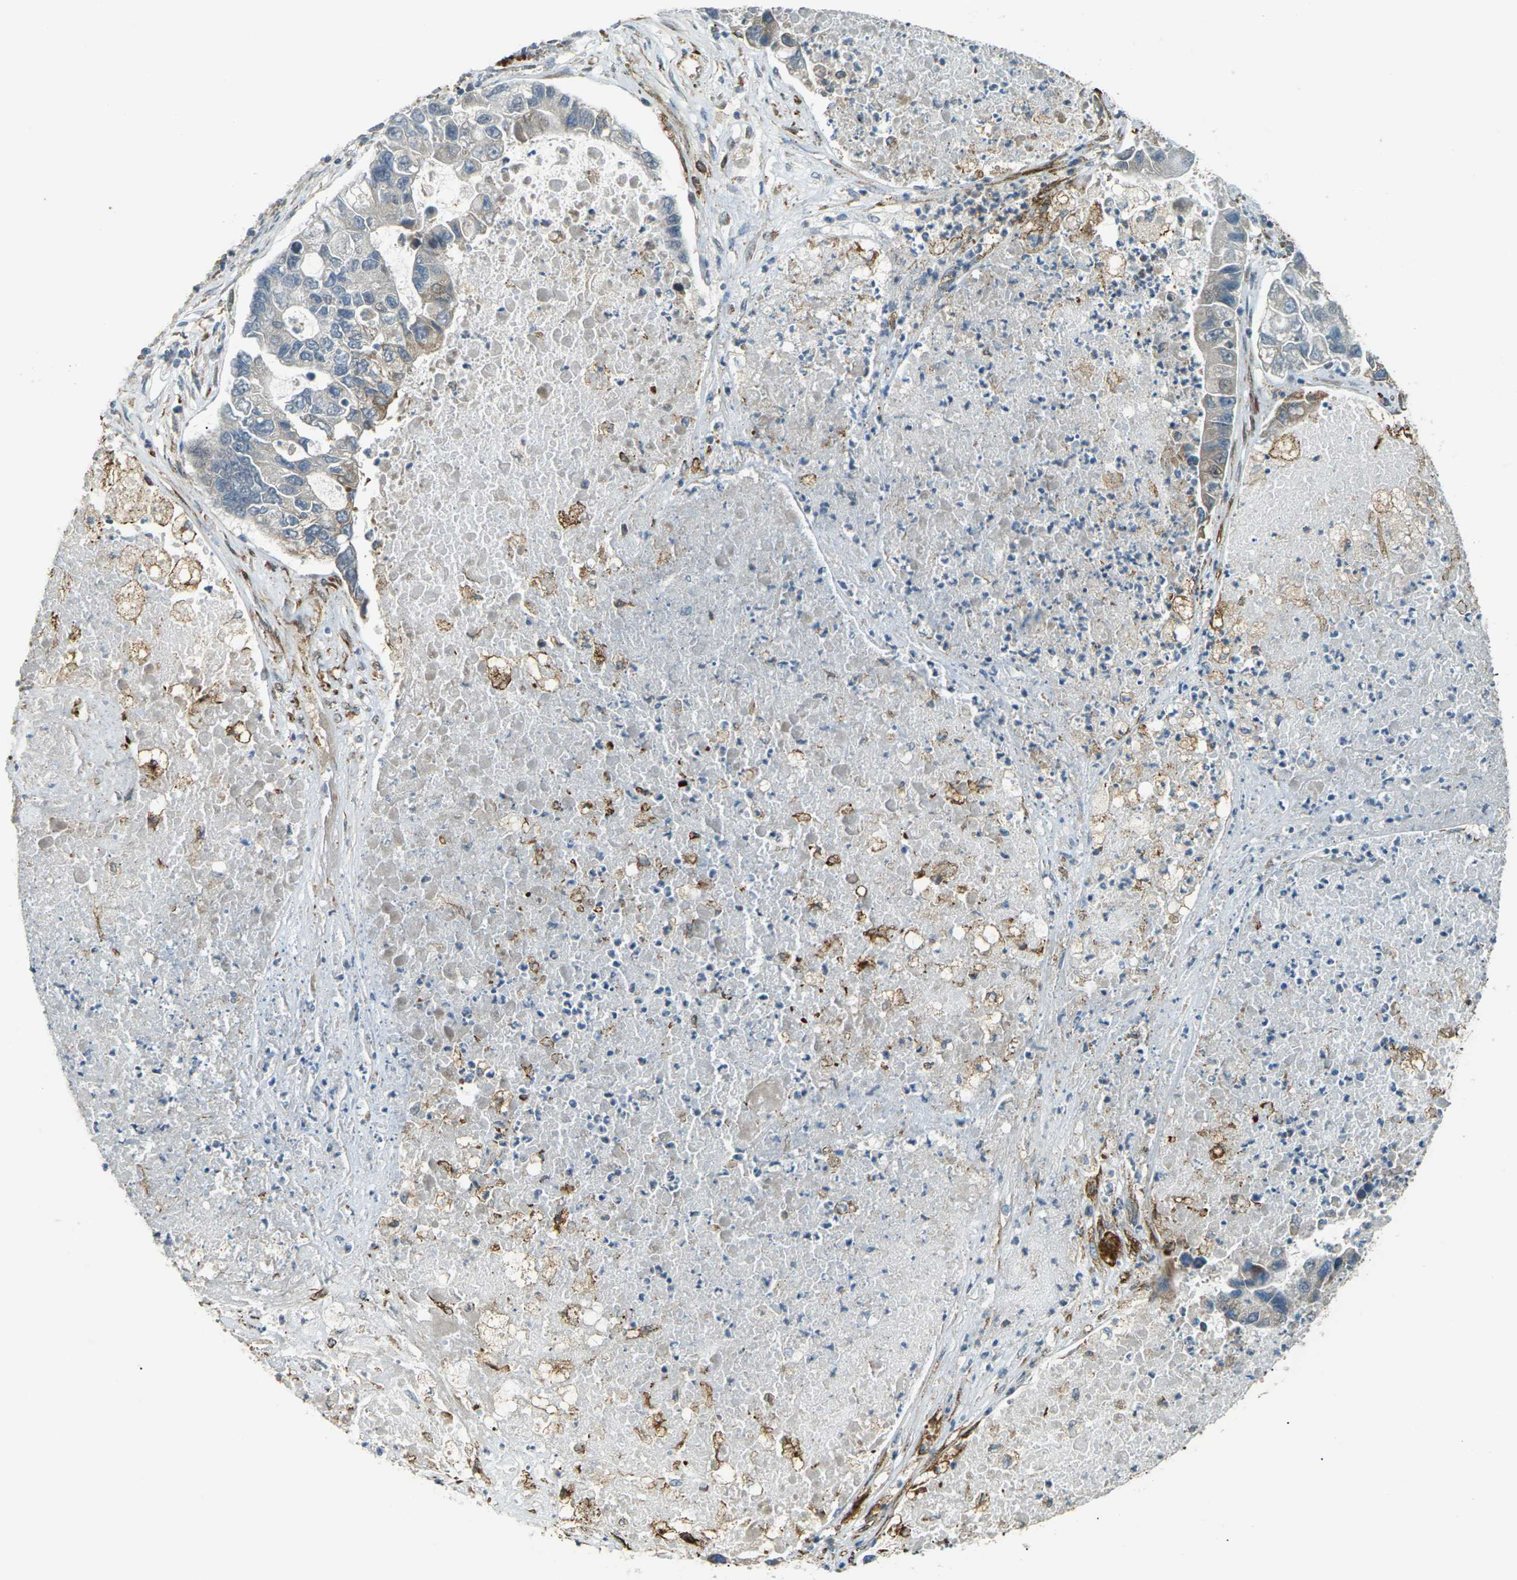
{"staining": {"intensity": "moderate", "quantity": "<25%", "location": "cytoplasmic/membranous"}, "tissue": "lung cancer", "cell_type": "Tumor cells", "image_type": "cancer", "snomed": [{"axis": "morphology", "description": "Adenocarcinoma, NOS"}, {"axis": "topography", "description": "Lung"}], "caption": "Immunohistochemical staining of adenocarcinoma (lung) displays low levels of moderate cytoplasmic/membranous staining in about <25% of tumor cells.", "gene": "S1PR1", "patient": {"sex": "female", "age": 51}}